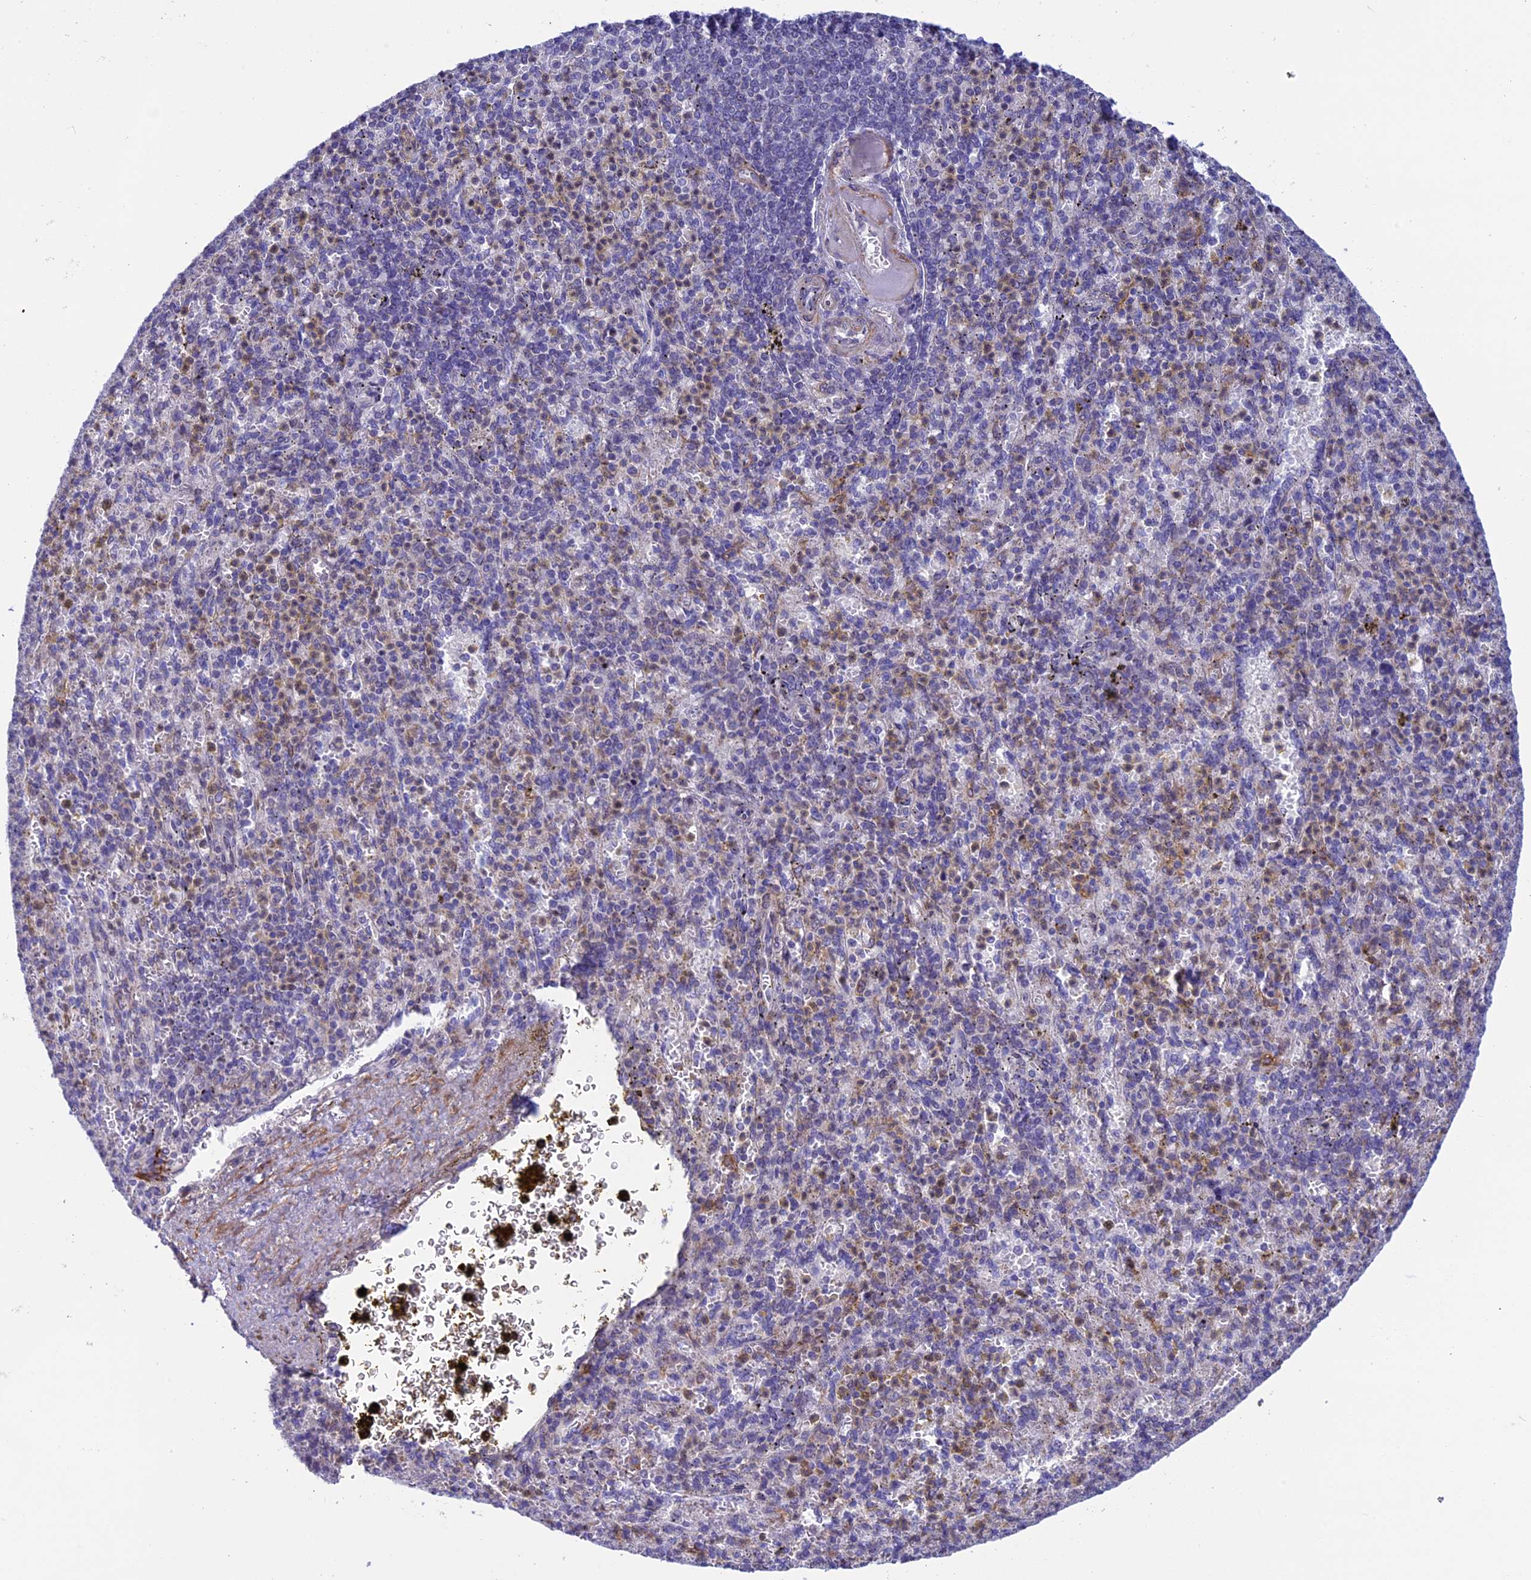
{"staining": {"intensity": "negative", "quantity": "none", "location": "none"}, "tissue": "spleen", "cell_type": "Cells in red pulp", "image_type": "normal", "snomed": [{"axis": "morphology", "description": "Normal tissue, NOS"}, {"axis": "topography", "description": "Spleen"}], "caption": "DAB immunohistochemical staining of benign human spleen exhibits no significant staining in cells in red pulp.", "gene": "IGSF6", "patient": {"sex": "female", "age": 74}}